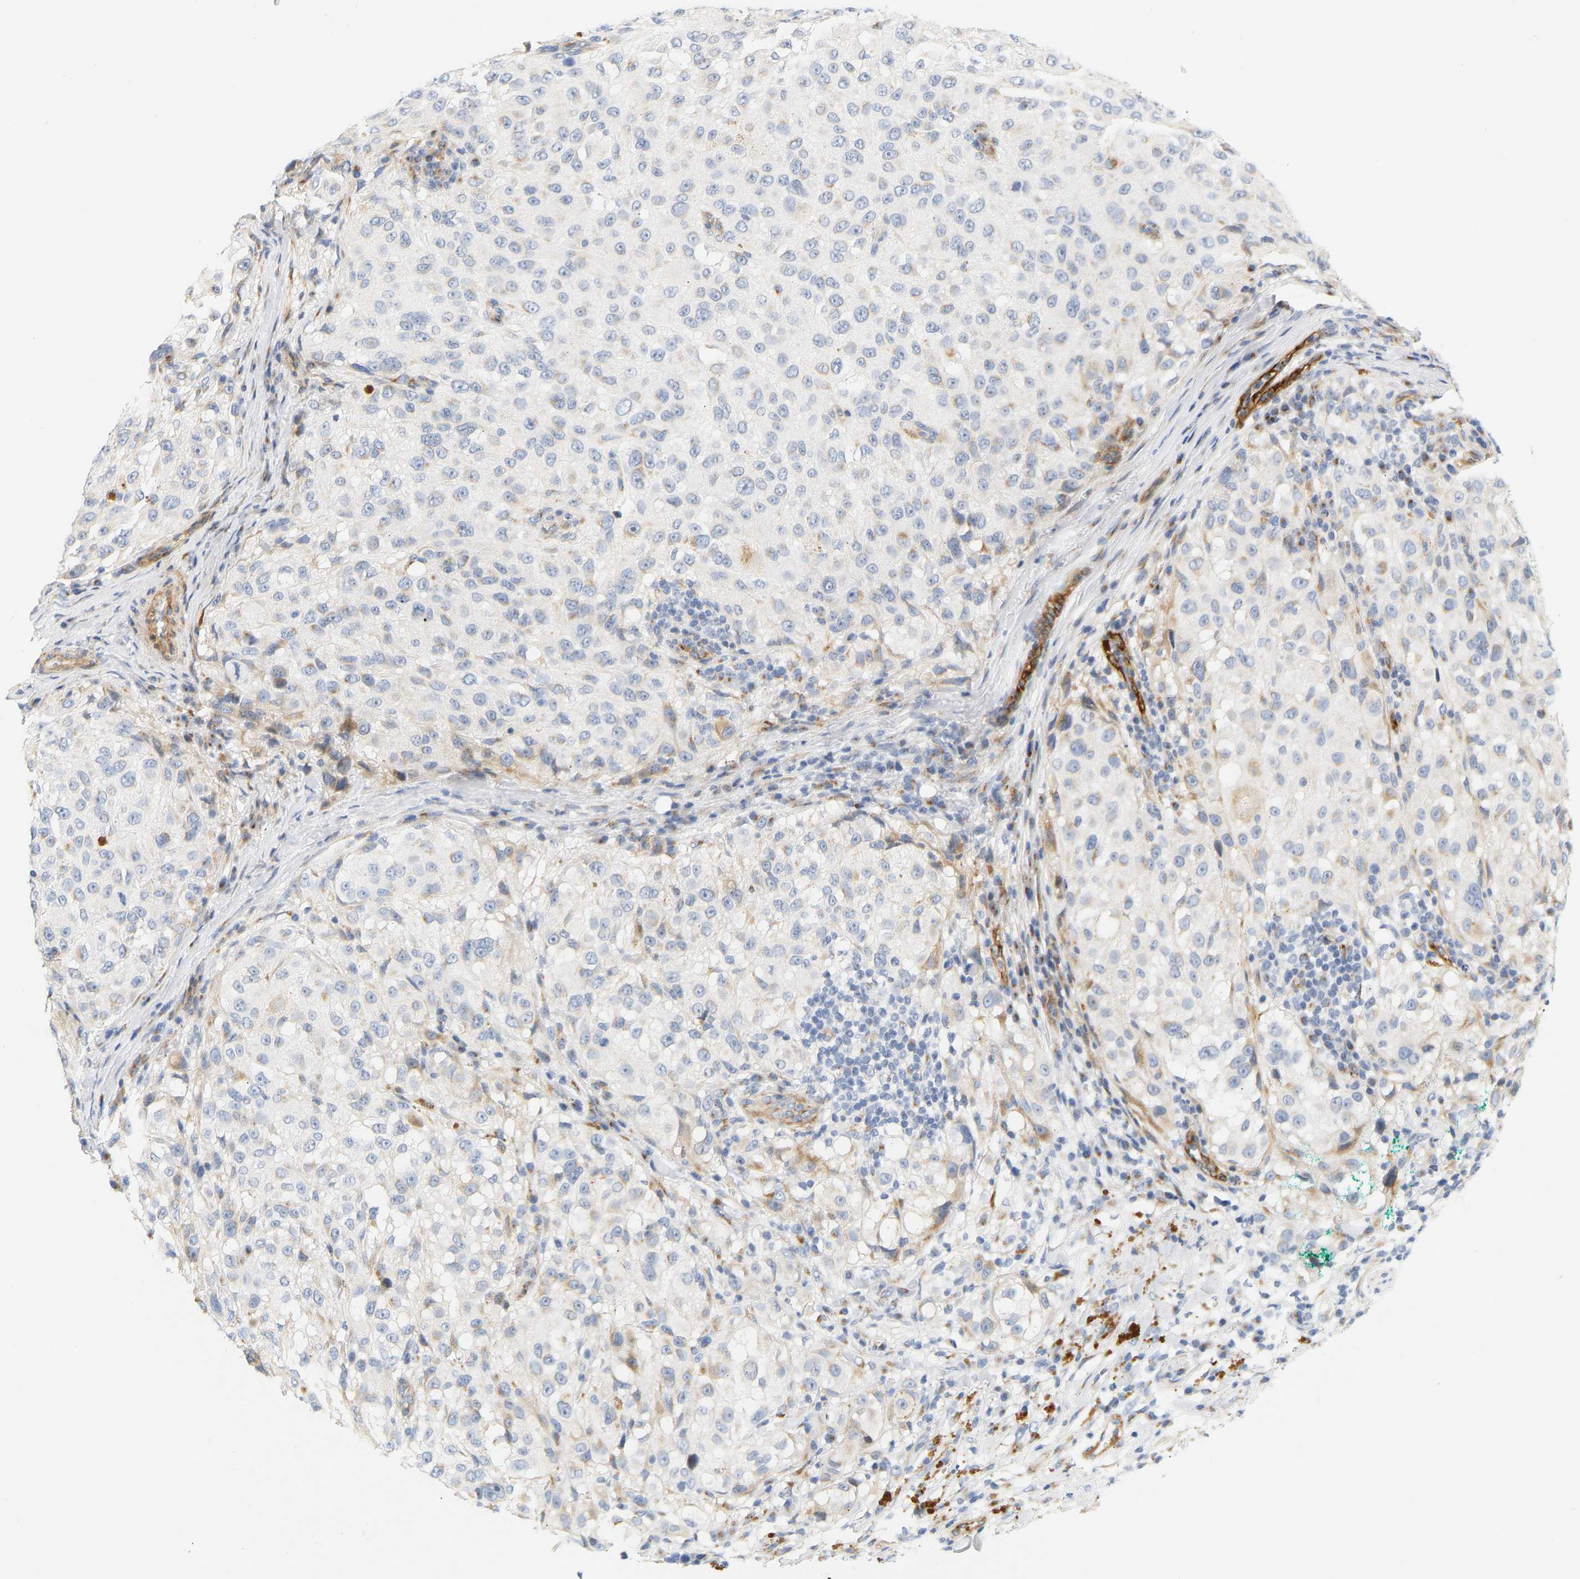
{"staining": {"intensity": "negative", "quantity": "none", "location": "none"}, "tissue": "melanoma", "cell_type": "Tumor cells", "image_type": "cancer", "snomed": [{"axis": "morphology", "description": "Necrosis, NOS"}, {"axis": "morphology", "description": "Malignant melanoma, NOS"}, {"axis": "topography", "description": "Skin"}], "caption": "This histopathology image is of melanoma stained with IHC to label a protein in brown with the nuclei are counter-stained blue. There is no staining in tumor cells.", "gene": "SLC30A7", "patient": {"sex": "female", "age": 87}}